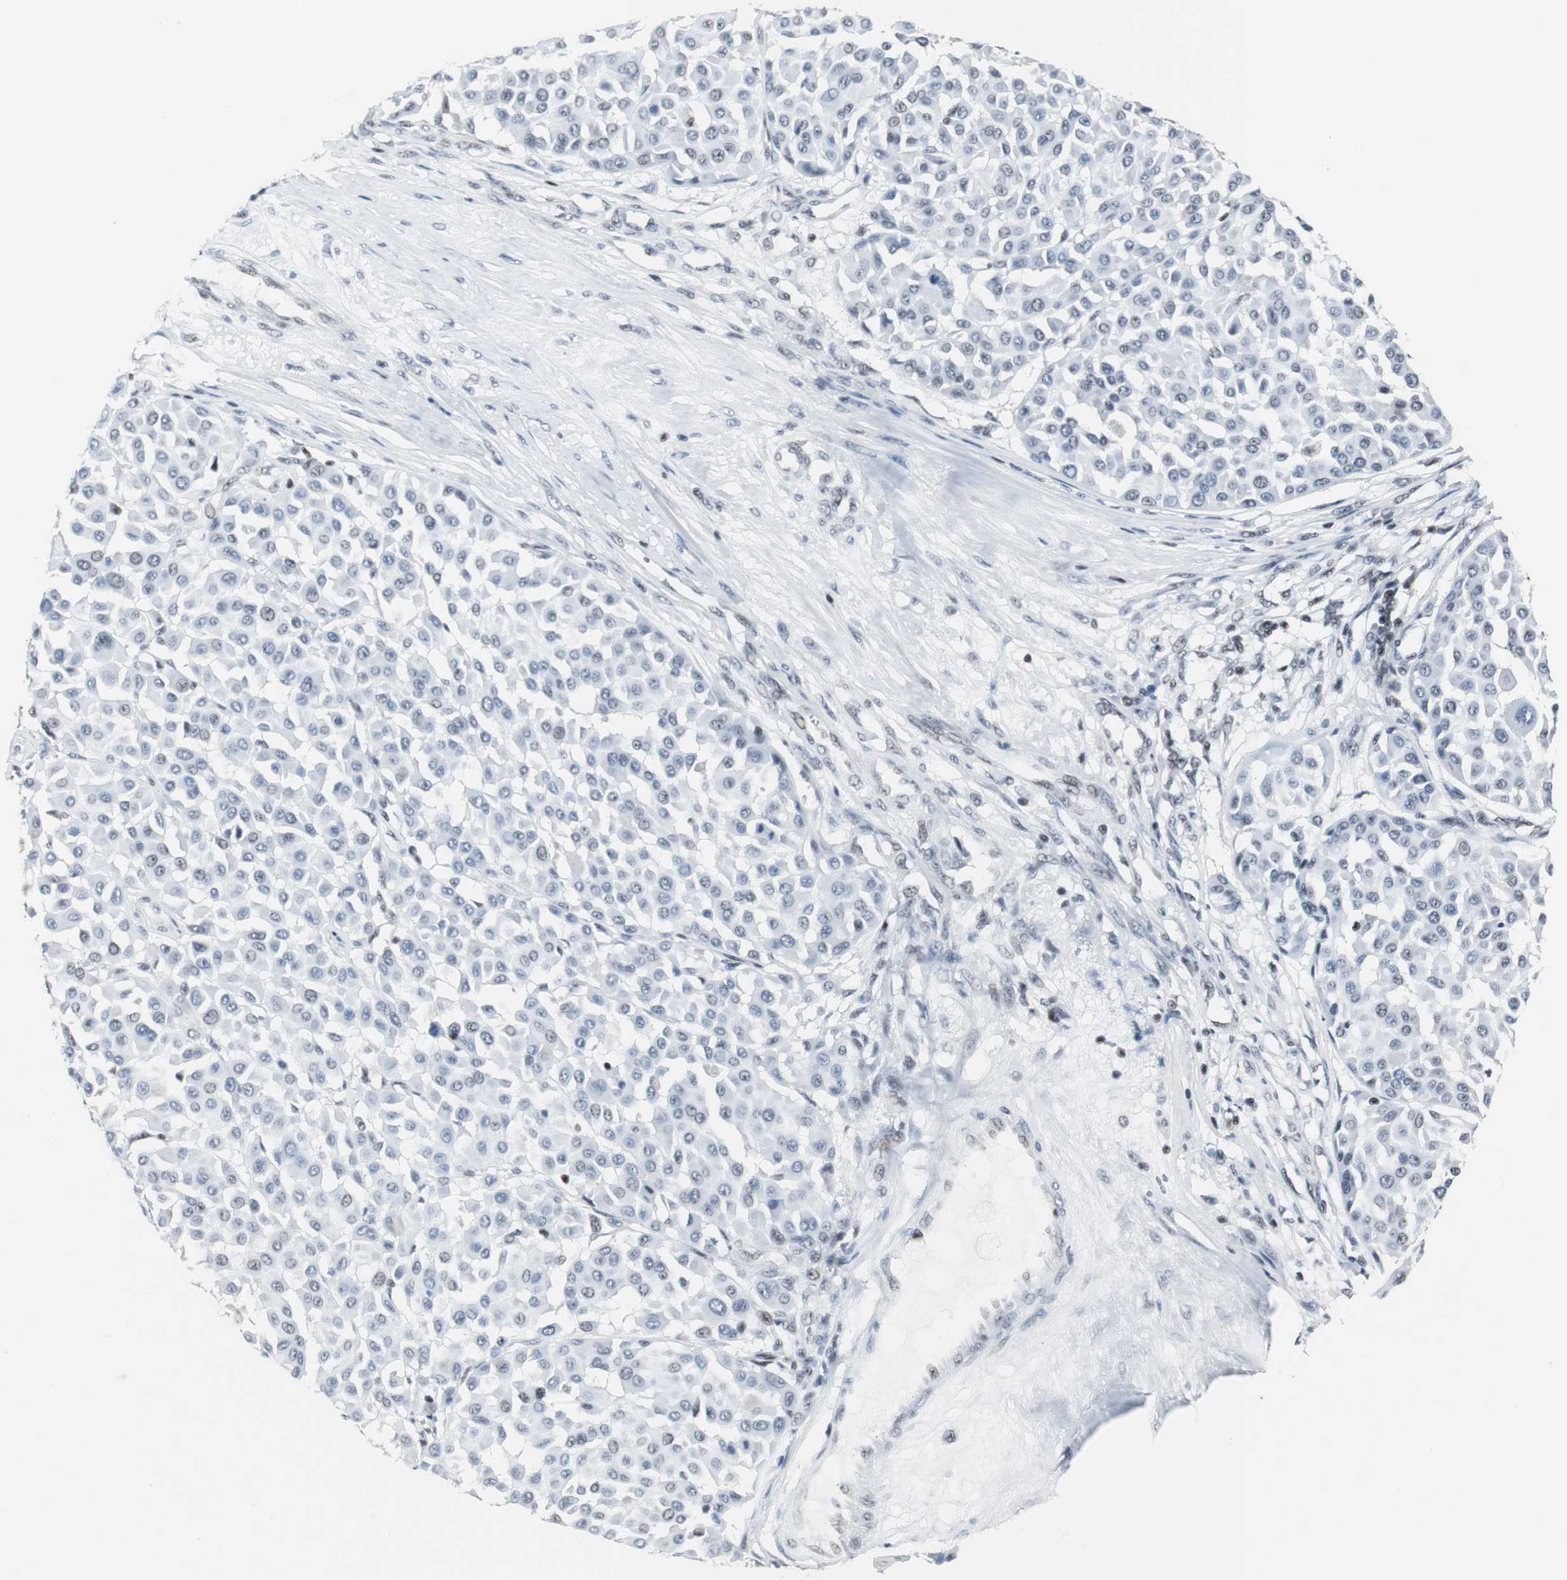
{"staining": {"intensity": "negative", "quantity": "none", "location": "none"}, "tissue": "melanoma", "cell_type": "Tumor cells", "image_type": "cancer", "snomed": [{"axis": "morphology", "description": "Malignant melanoma, Metastatic site"}, {"axis": "topography", "description": "Soft tissue"}], "caption": "Immunohistochemistry (IHC) image of neoplastic tissue: melanoma stained with DAB (3,3'-diaminobenzidine) shows no significant protein positivity in tumor cells. The staining is performed using DAB (3,3'-diaminobenzidine) brown chromogen with nuclei counter-stained in using hematoxylin.", "gene": "RAD9A", "patient": {"sex": "male", "age": 41}}